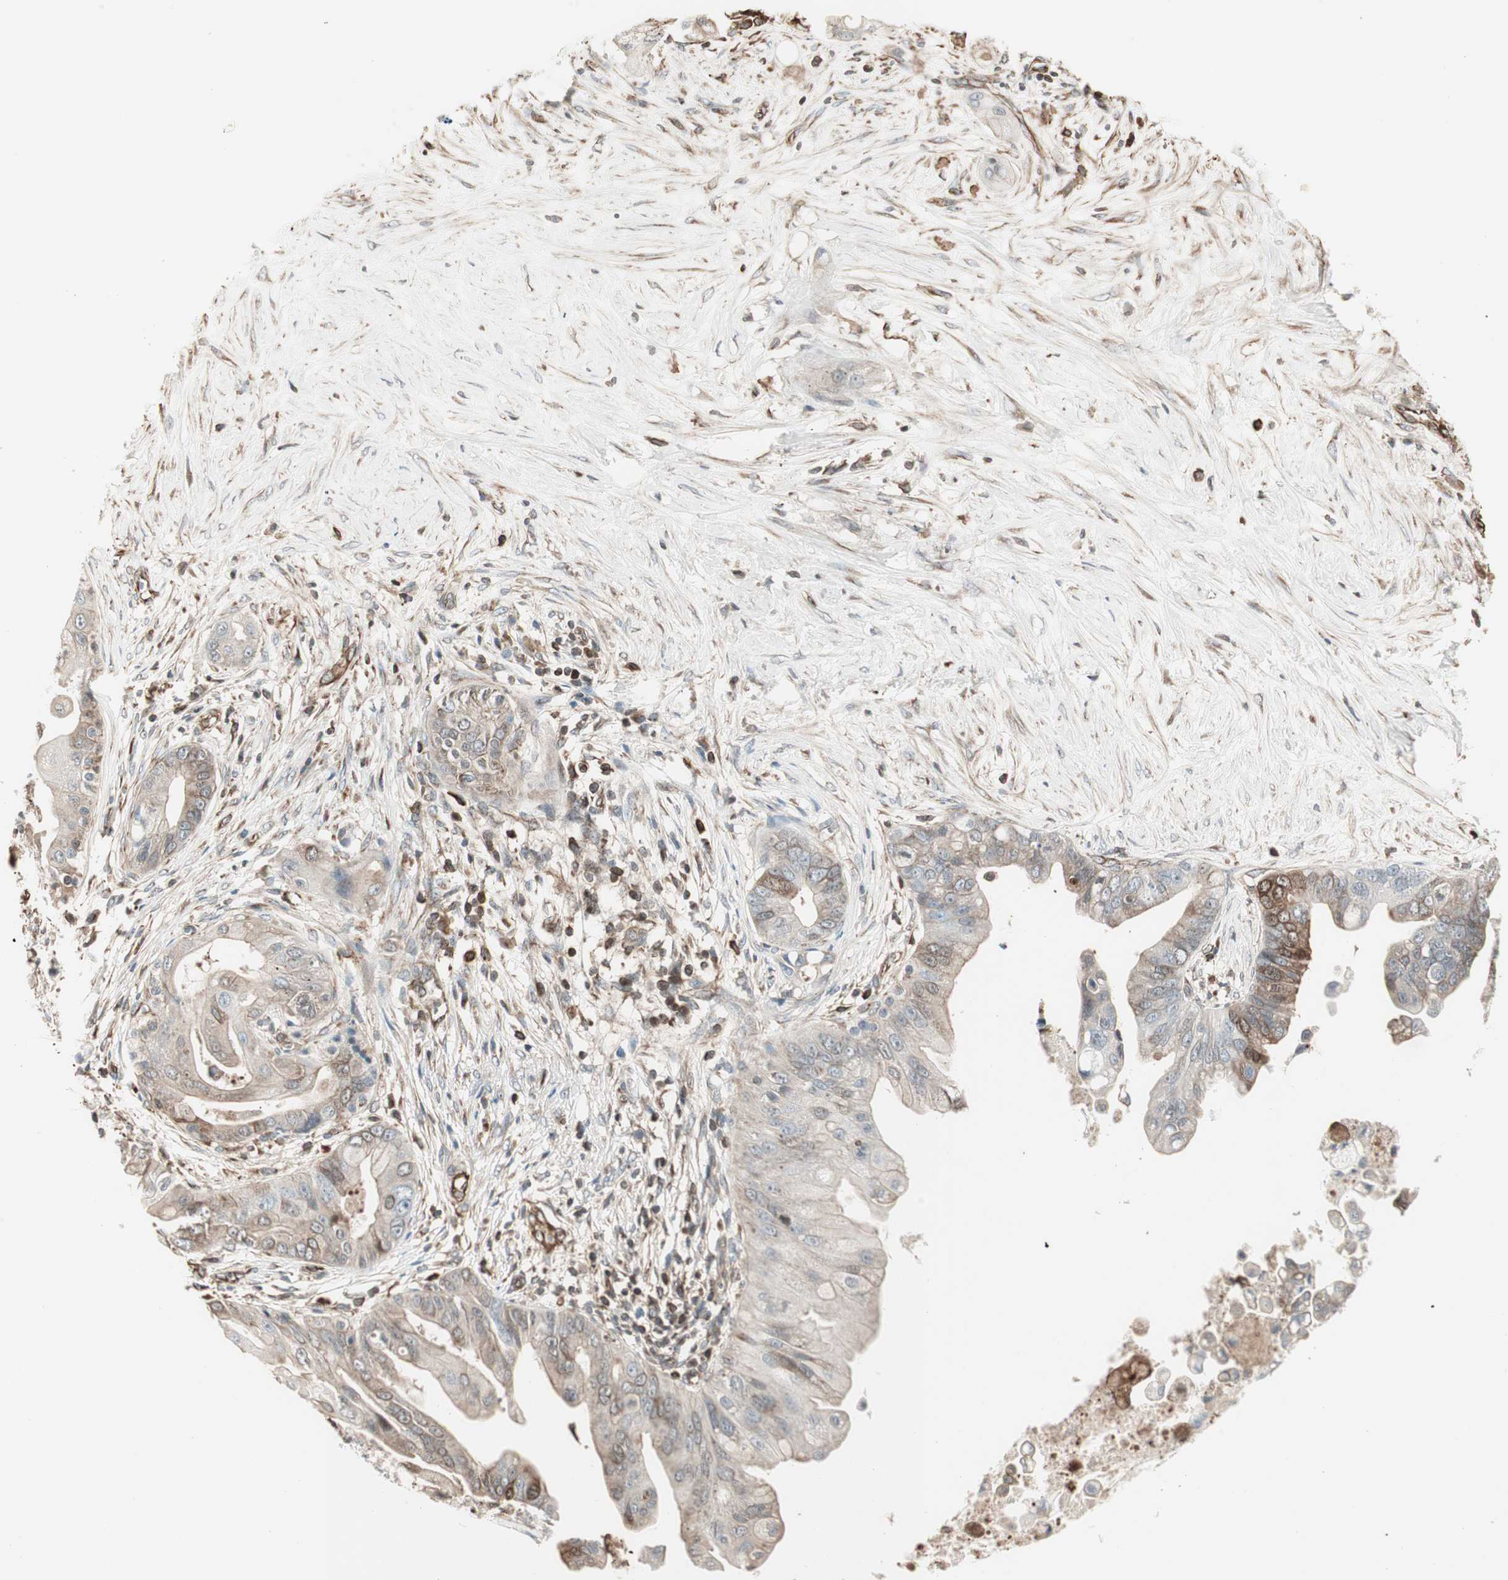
{"staining": {"intensity": "moderate", "quantity": "<25%", "location": "cytoplasmic/membranous,nuclear"}, "tissue": "pancreatic cancer", "cell_type": "Tumor cells", "image_type": "cancer", "snomed": [{"axis": "morphology", "description": "Adenocarcinoma, NOS"}, {"axis": "topography", "description": "Pancreas"}], "caption": "The micrograph reveals a brown stain indicating the presence of a protein in the cytoplasmic/membranous and nuclear of tumor cells in pancreatic cancer.", "gene": "MAD2L2", "patient": {"sex": "female", "age": 75}}